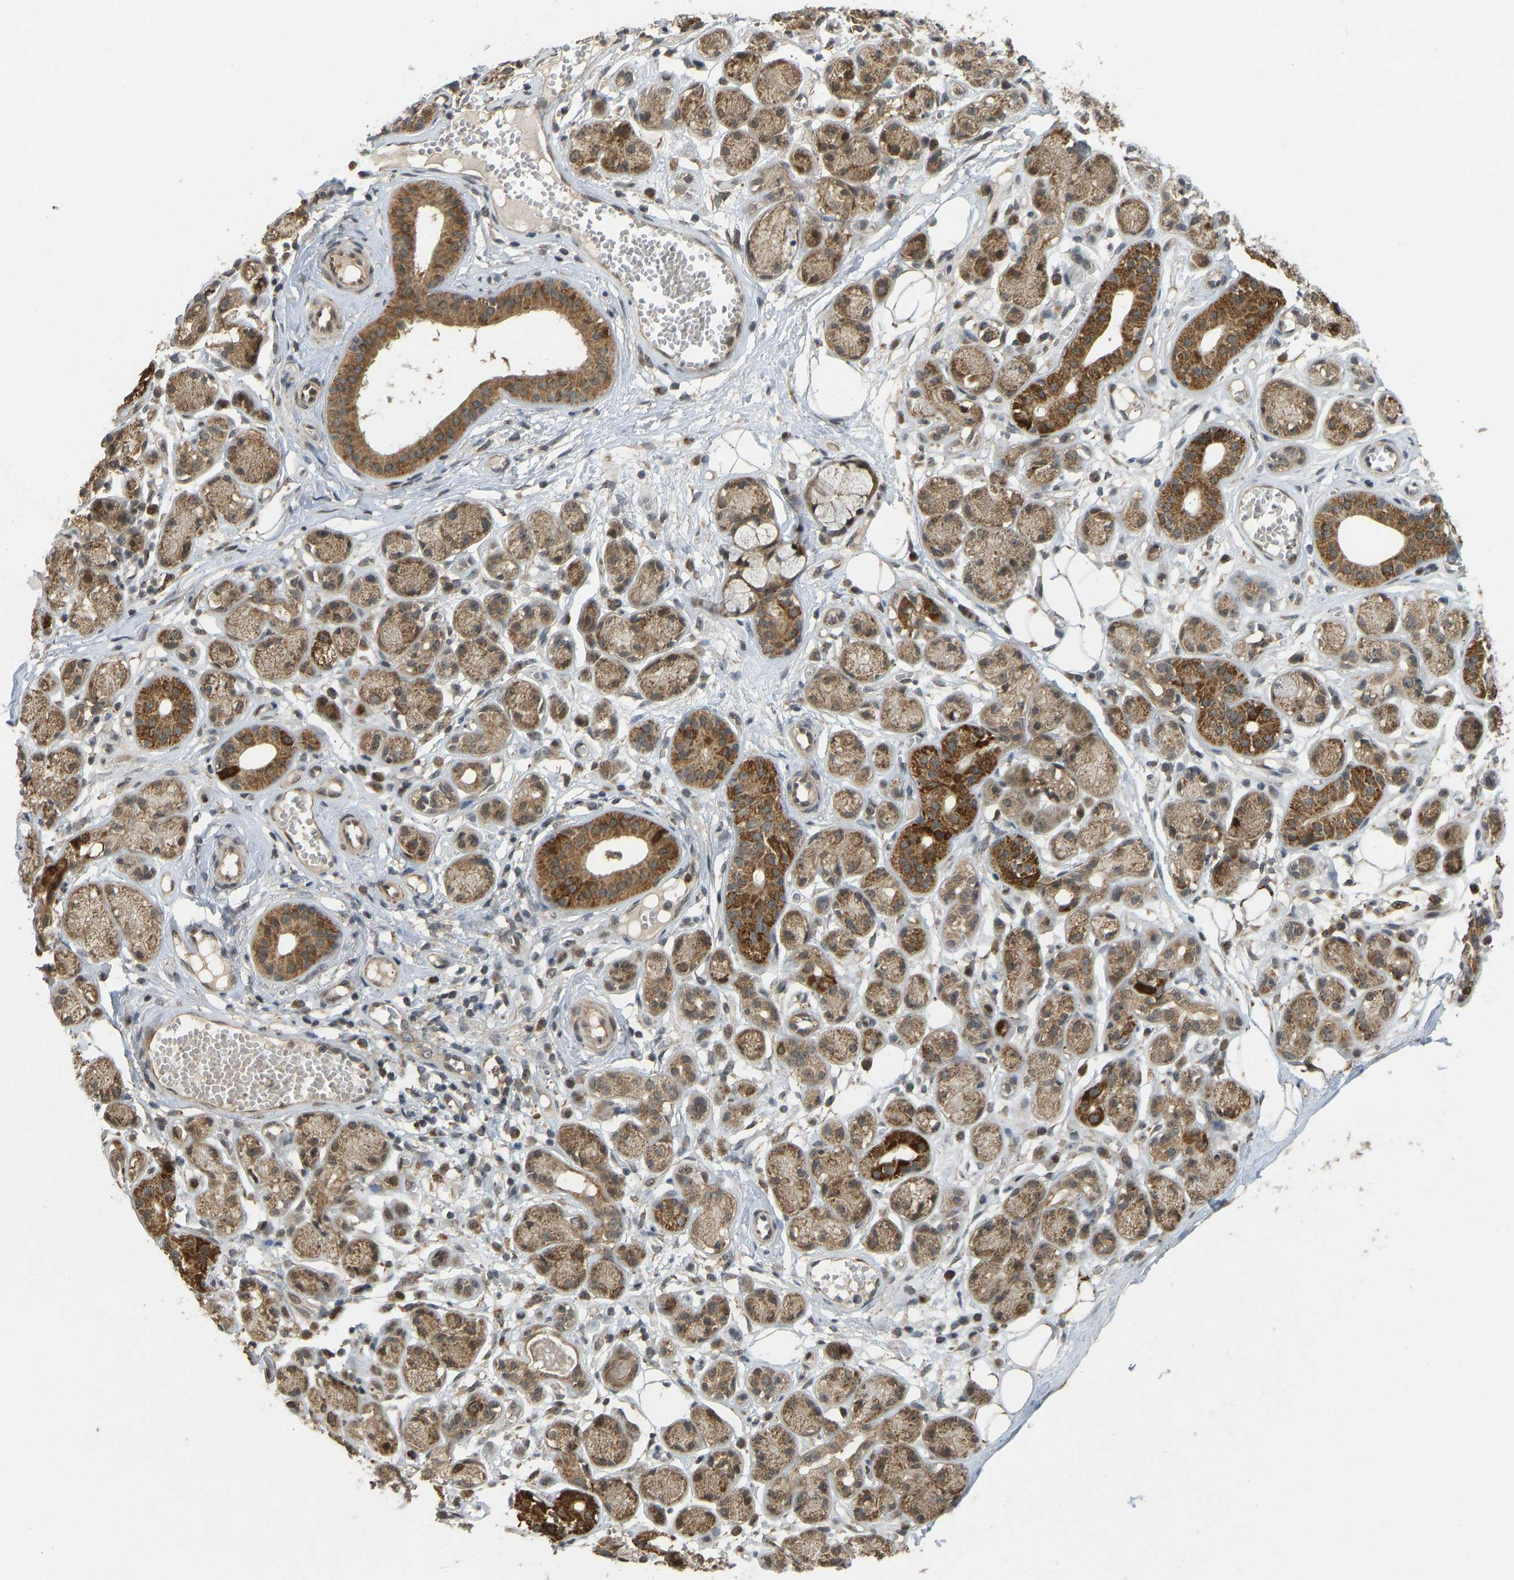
{"staining": {"intensity": "moderate", "quantity": ">75%", "location": "cytoplasmic/membranous"}, "tissue": "adipose tissue", "cell_type": "Adipocytes", "image_type": "normal", "snomed": [{"axis": "morphology", "description": "Normal tissue, NOS"}, {"axis": "morphology", "description": "Inflammation, NOS"}, {"axis": "topography", "description": "Salivary gland"}, {"axis": "topography", "description": "Peripheral nerve tissue"}], "caption": "An immunohistochemistry (IHC) histopathology image of benign tissue is shown. Protein staining in brown highlights moderate cytoplasmic/membranous positivity in adipose tissue within adipocytes. (brown staining indicates protein expression, while blue staining denotes nuclei).", "gene": "ACADS", "patient": {"sex": "female", "age": 75}}